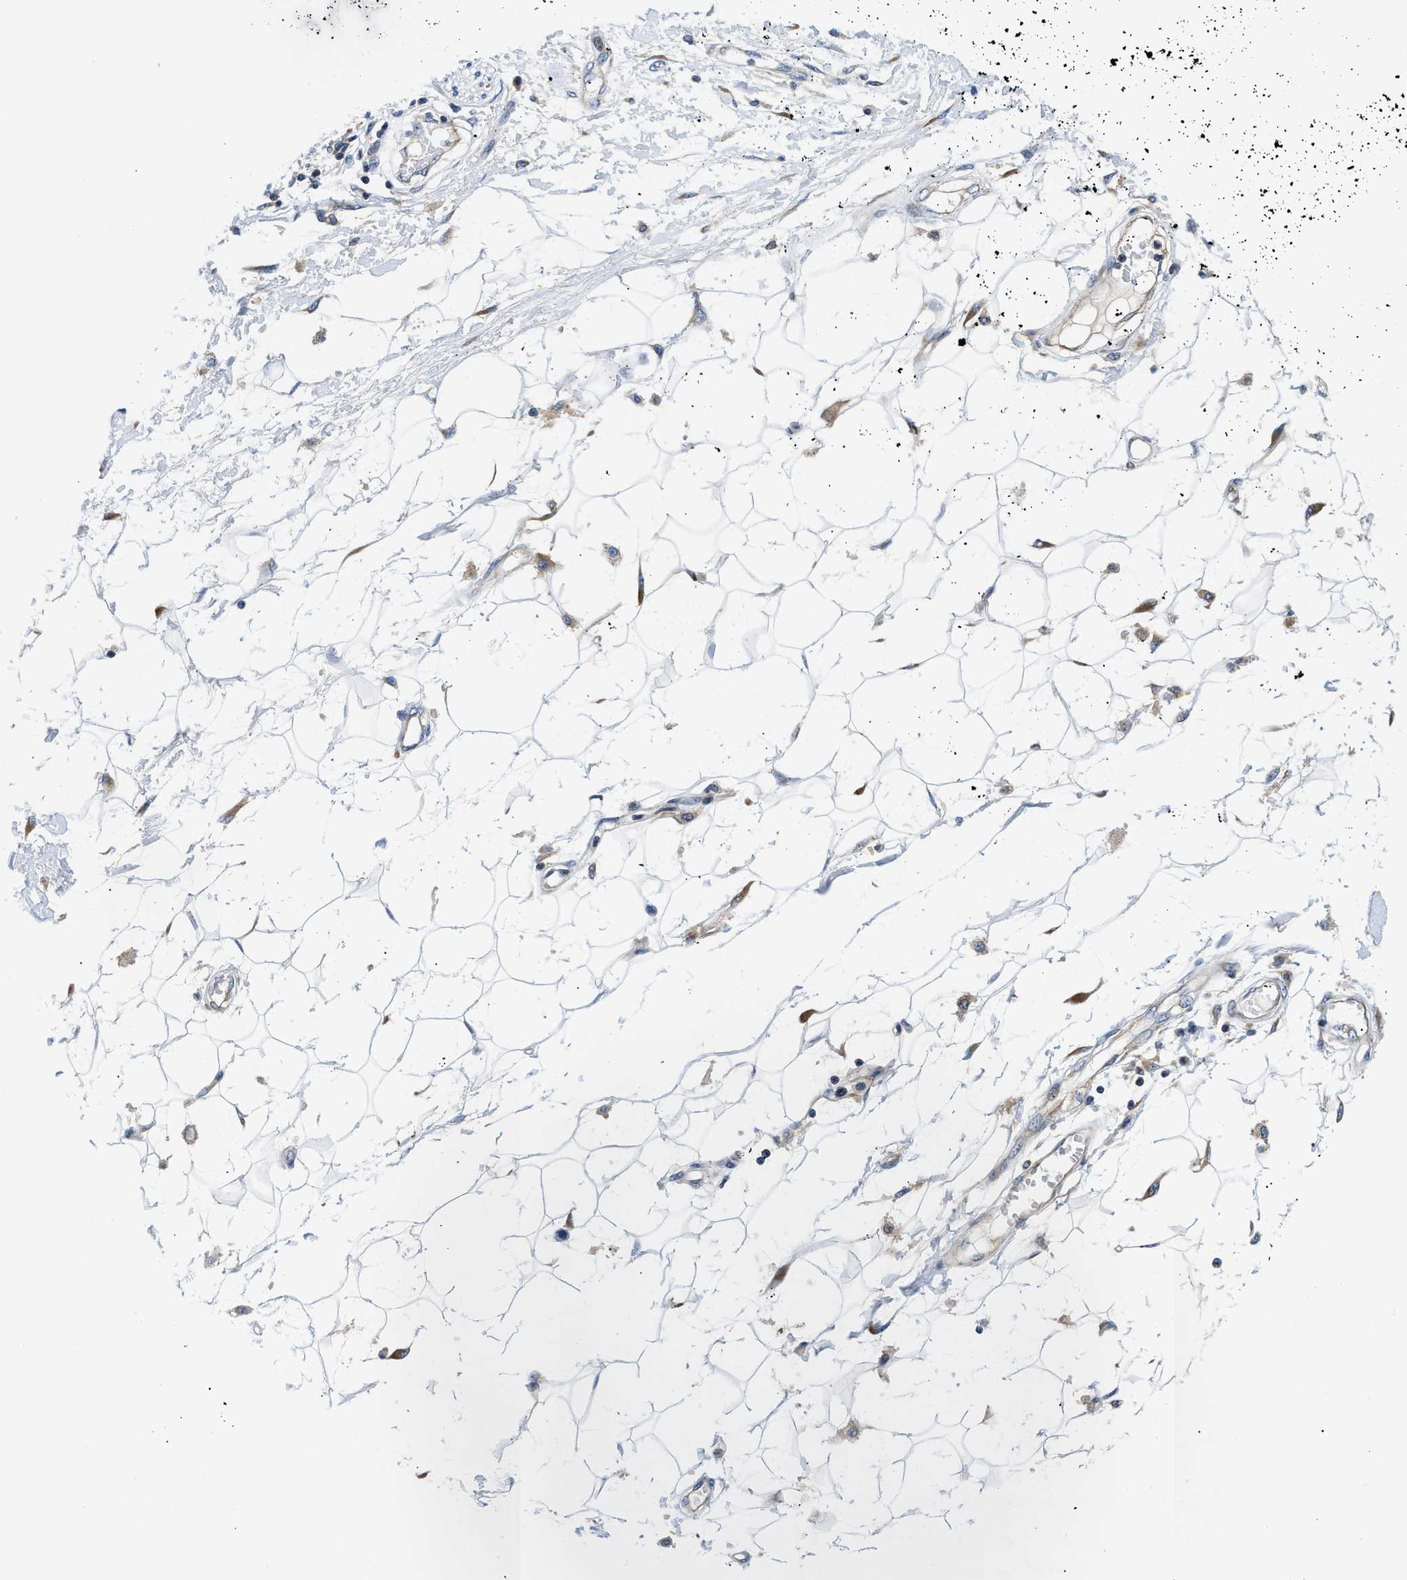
{"staining": {"intensity": "negative", "quantity": "none", "location": "none"}, "tissue": "adipose tissue", "cell_type": "Adipocytes", "image_type": "normal", "snomed": [{"axis": "morphology", "description": "Normal tissue, NOS"}, {"axis": "morphology", "description": "Squamous cell carcinoma, NOS"}, {"axis": "topography", "description": "Skin"}, {"axis": "topography", "description": "Peripheral nerve tissue"}], "caption": "IHC of unremarkable adipose tissue exhibits no expression in adipocytes.", "gene": "IKBKE", "patient": {"sex": "male", "age": 83}}